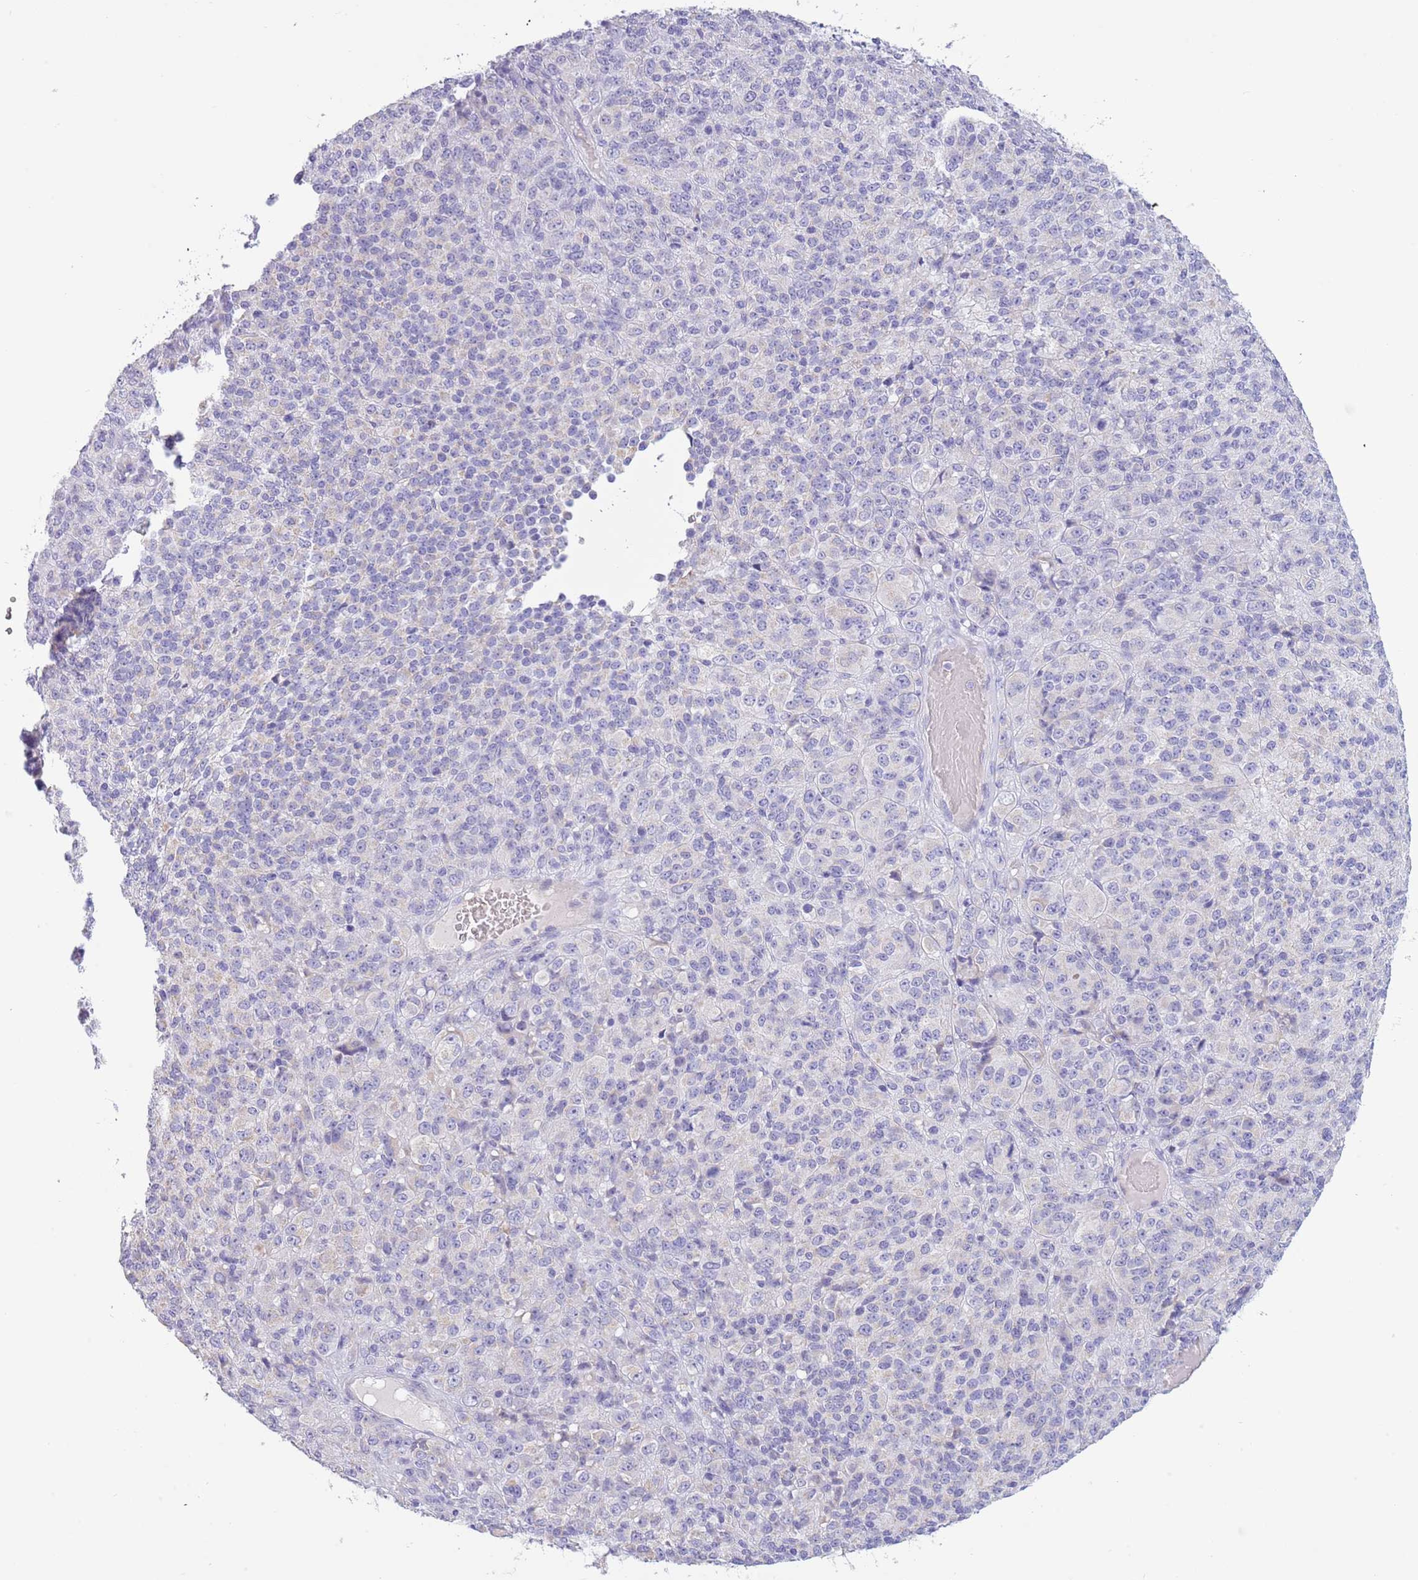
{"staining": {"intensity": "negative", "quantity": "none", "location": "none"}, "tissue": "melanoma", "cell_type": "Tumor cells", "image_type": "cancer", "snomed": [{"axis": "morphology", "description": "Malignant melanoma, Metastatic site"}, {"axis": "topography", "description": "Brain"}], "caption": "This is an immunohistochemistry (IHC) histopathology image of malignant melanoma (metastatic site). There is no positivity in tumor cells.", "gene": "ACR", "patient": {"sex": "female", "age": 56}}